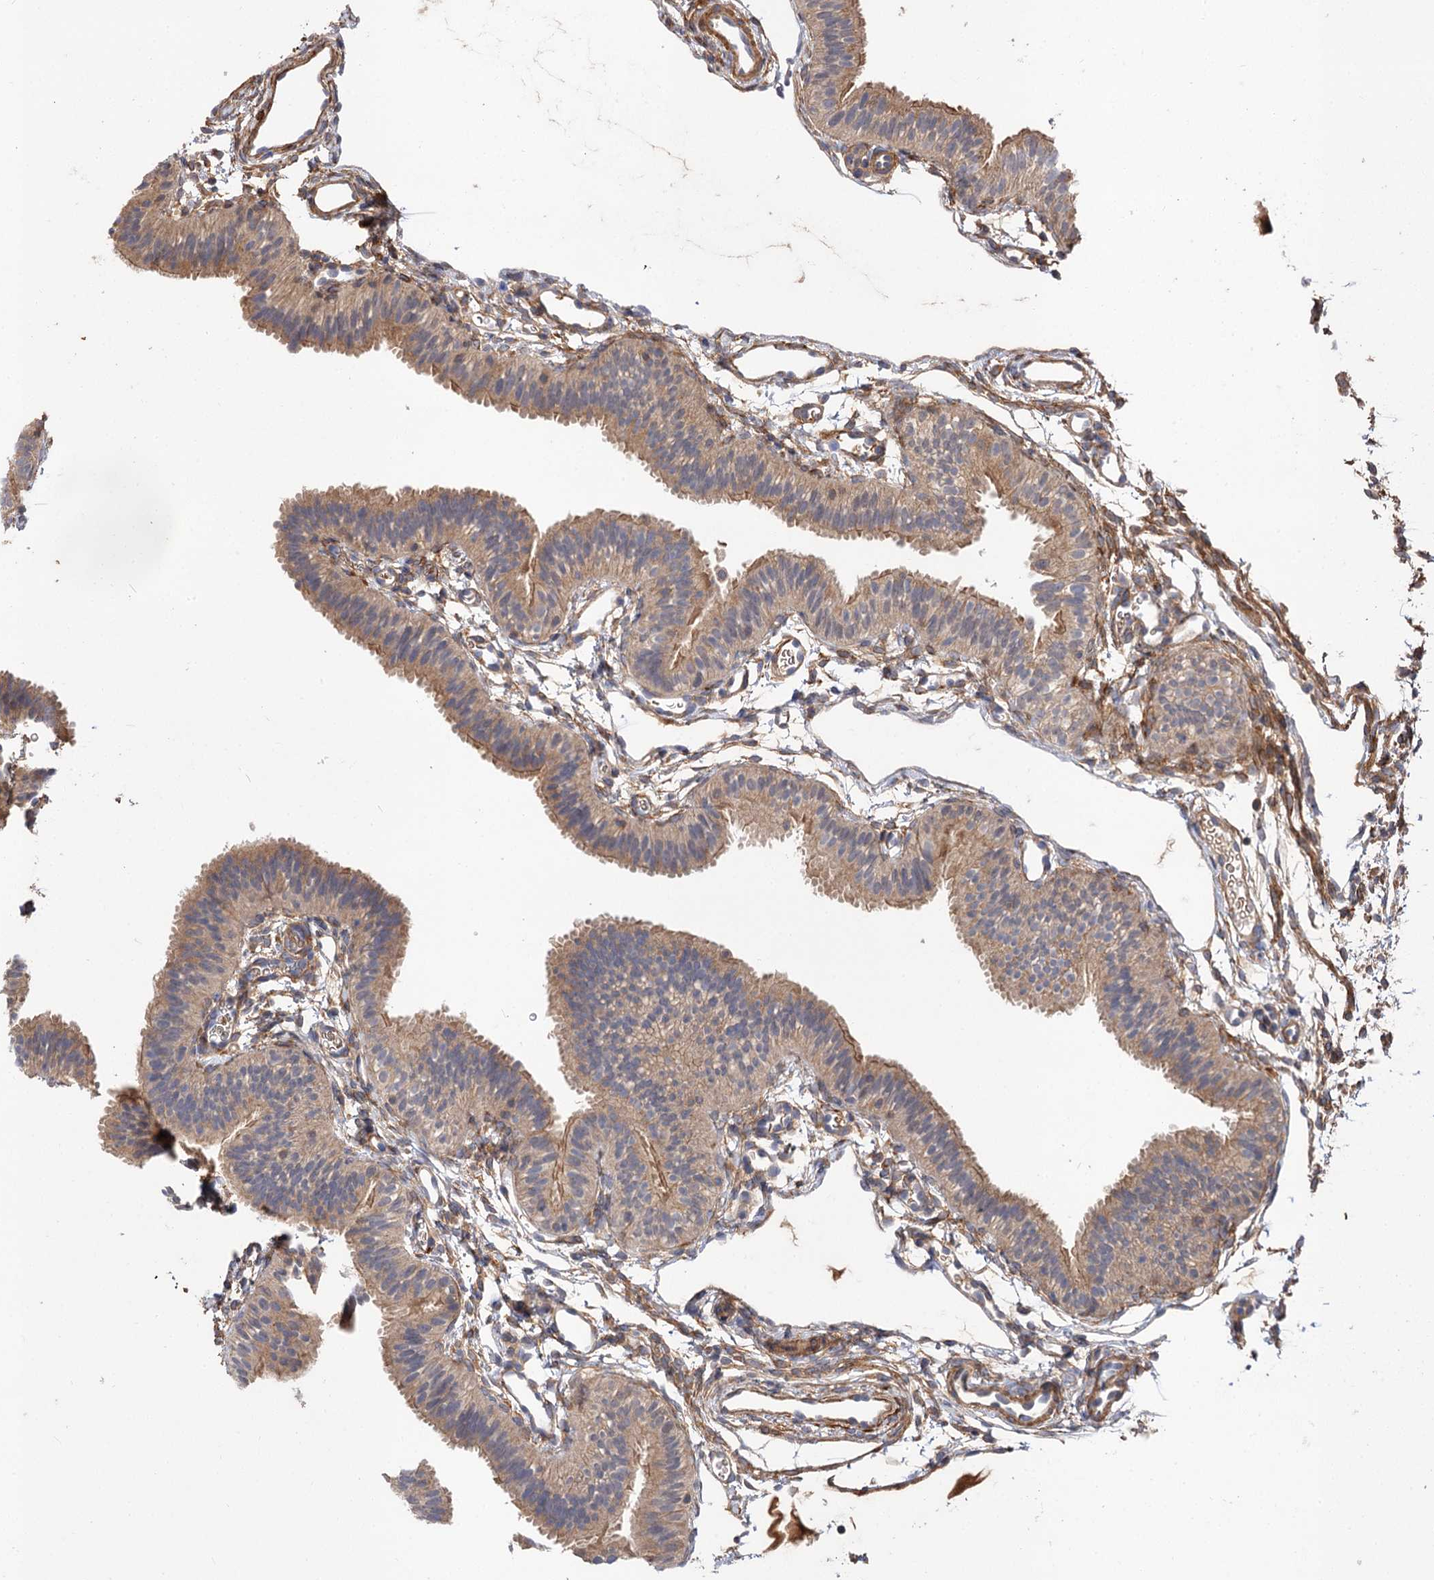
{"staining": {"intensity": "moderate", "quantity": ">75%", "location": "cytoplasmic/membranous"}, "tissue": "fallopian tube", "cell_type": "Glandular cells", "image_type": "normal", "snomed": [{"axis": "morphology", "description": "Normal tissue, NOS"}, {"axis": "topography", "description": "Fallopian tube"}], "caption": "A micrograph of human fallopian tube stained for a protein exhibits moderate cytoplasmic/membranous brown staining in glandular cells. The staining is performed using DAB (3,3'-diaminobenzidine) brown chromogen to label protein expression. The nuclei are counter-stained blue using hematoxylin.", "gene": "FBXW8", "patient": {"sex": "female", "age": 35}}